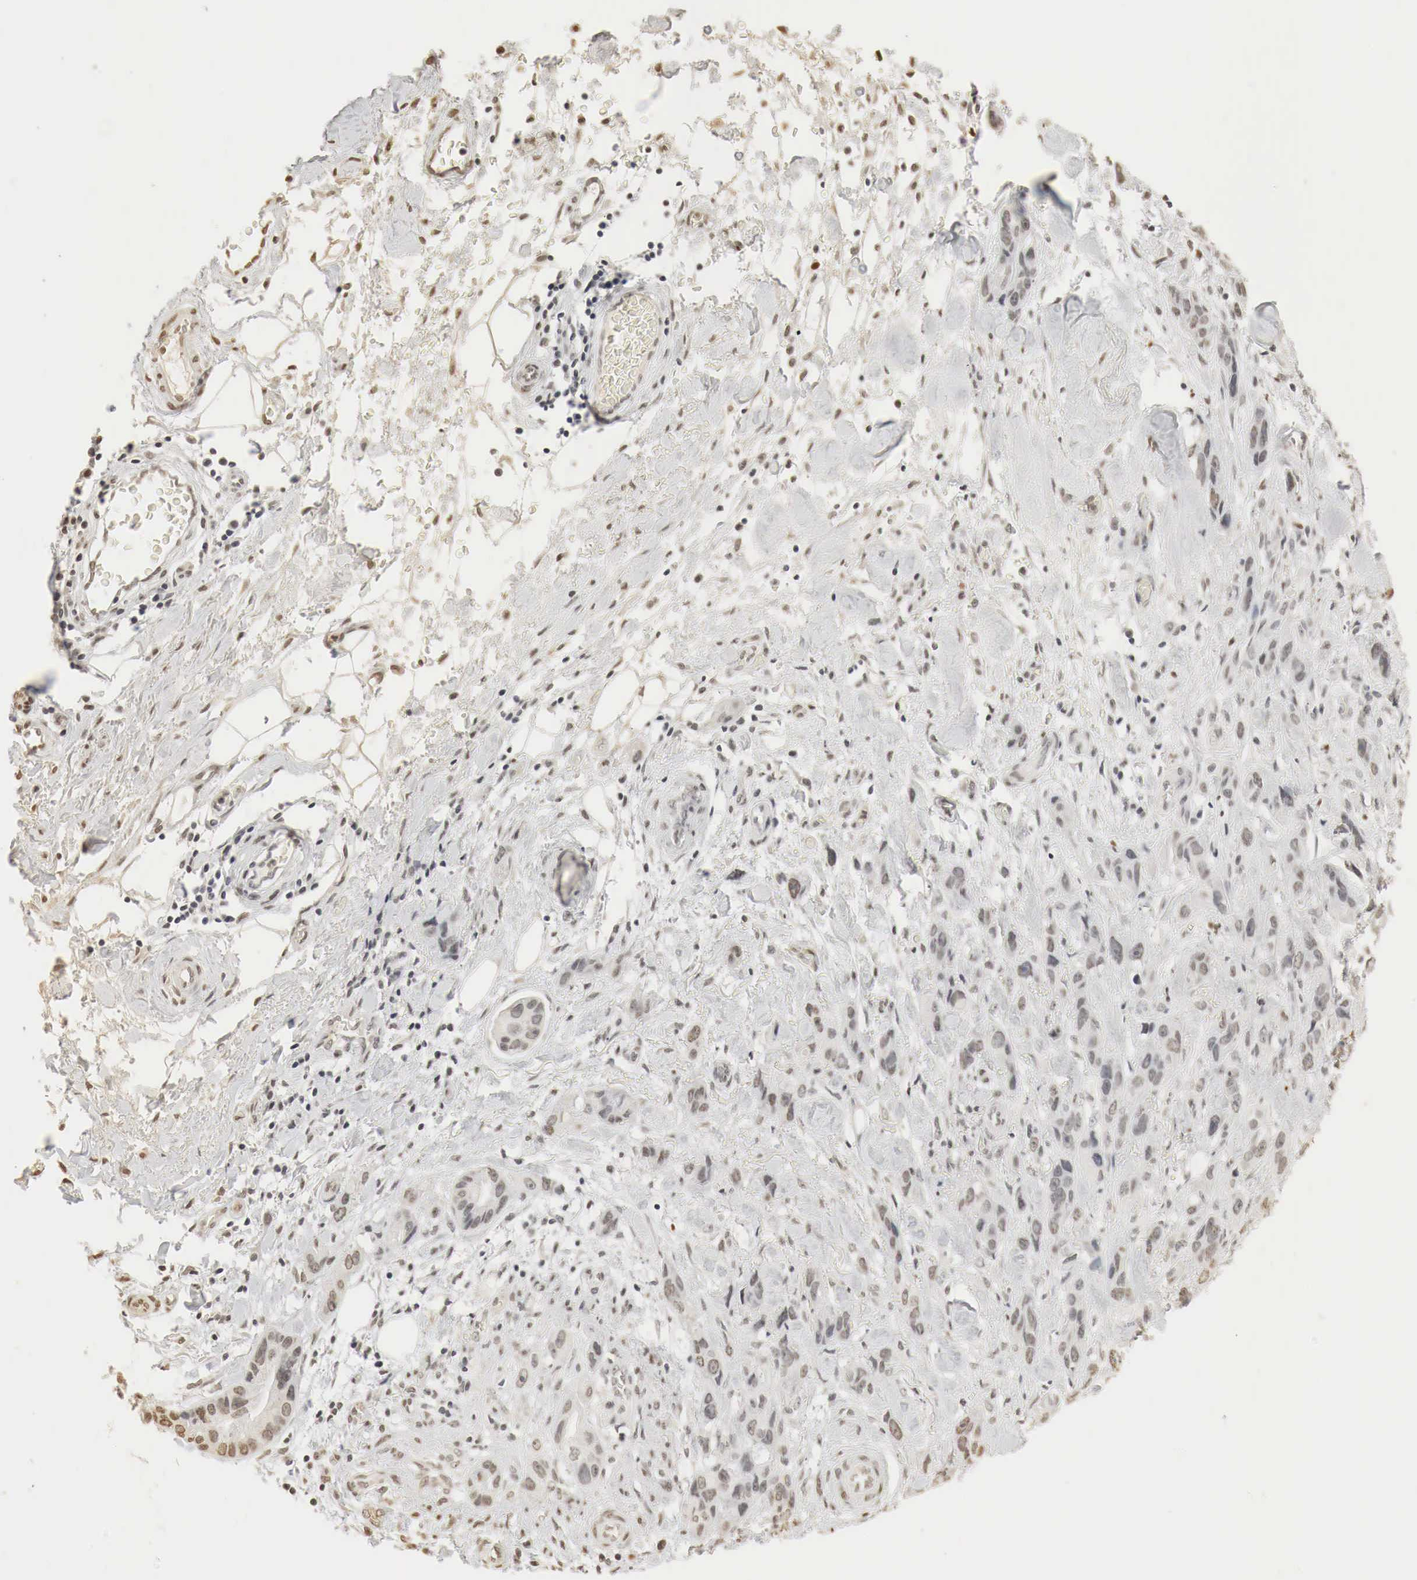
{"staining": {"intensity": "weak", "quantity": "25%-75%", "location": "nuclear"}, "tissue": "stomach cancer", "cell_type": "Tumor cells", "image_type": "cancer", "snomed": [{"axis": "morphology", "description": "Adenocarcinoma, NOS"}, {"axis": "topography", "description": "Stomach, upper"}], "caption": "Tumor cells show weak nuclear staining in about 25%-75% of cells in adenocarcinoma (stomach). (DAB IHC with brightfield microscopy, high magnification).", "gene": "ERBB4", "patient": {"sex": "male", "age": 47}}